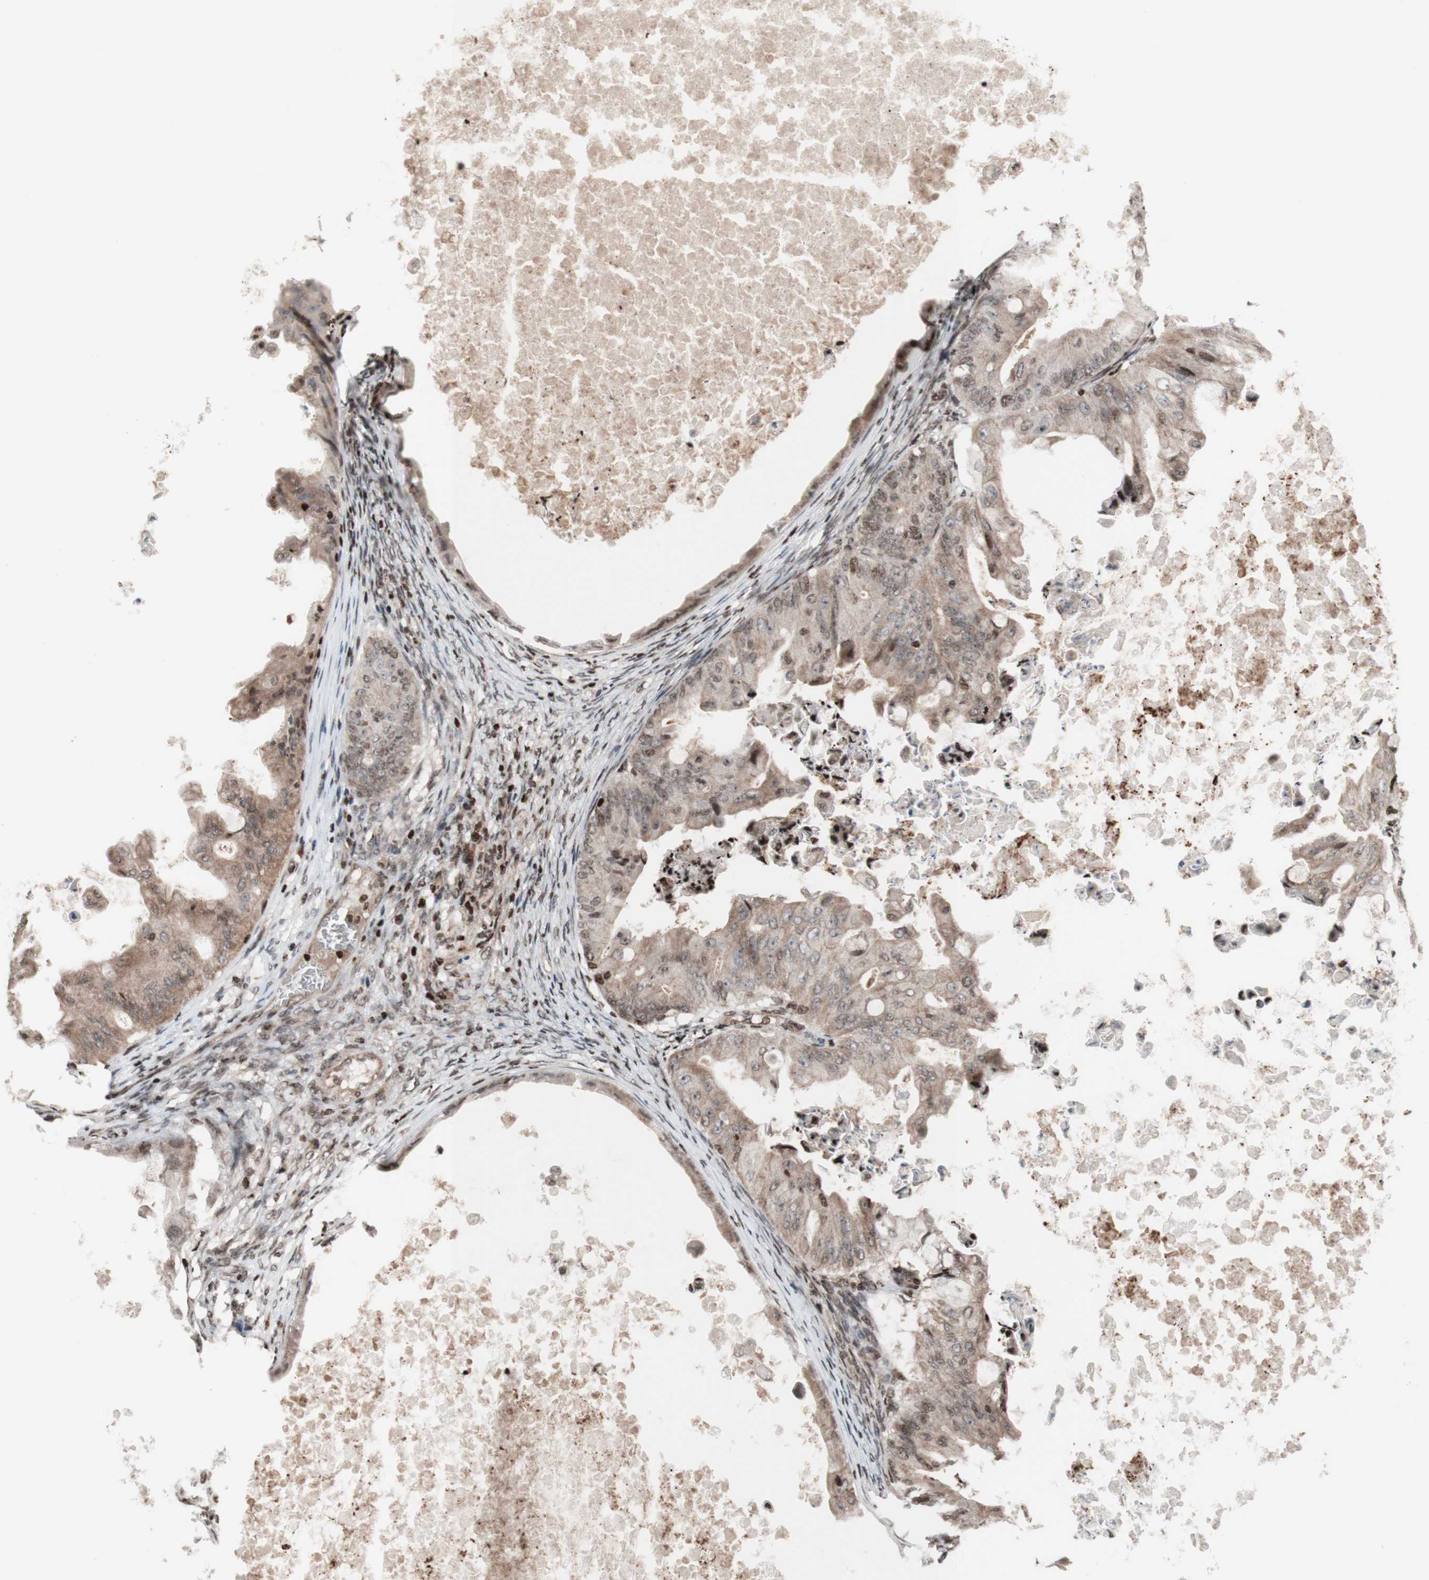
{"staining": {"intensity": "weak", "quantity": ">75%", "location": "cytoplasmic/membranous"}, "tissue": "ovarian cancer", "cell_type": "Tumor cells", "image_type": "cancer", "snomed": [{"axis": "morphology", "description": "Cystadenocarcinoma, mucinous, NOS"}, {"axis": "topography", "description": "Ovary"}], "caption": "Immunohistochemistry (IHC) histopathology image of neoplastic tissue: mucinous cystadenocarcinoma (ovarian) stained using immunohistochemistry (IHC) reveals low levels of weak protein expression localized specifically in the cytoplasmic/membranous of tumor cells, appearing as a cytoplasmic/membranous brown color.", "gene": "POLA1", "patient": {"sex": "female", "age": 37}}